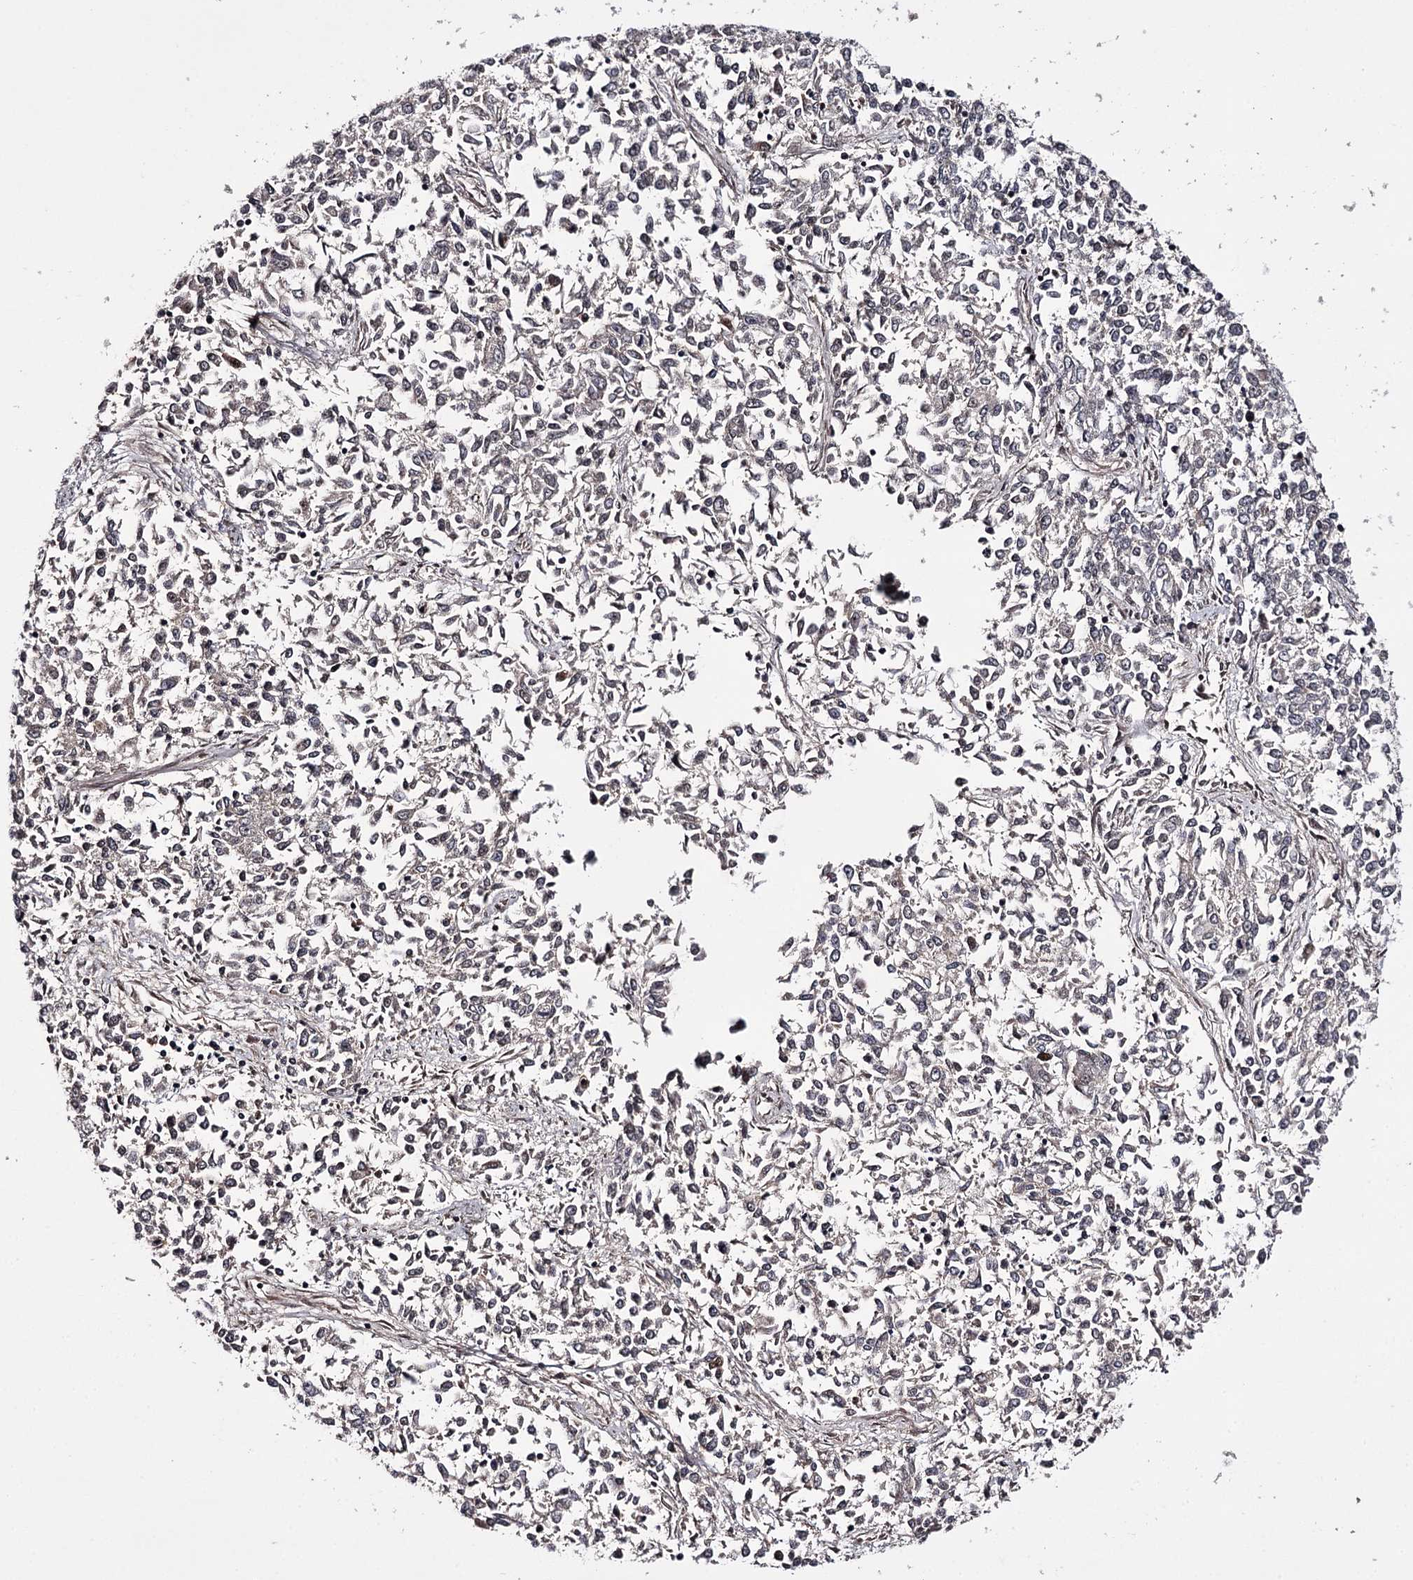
{"staining": {"intensity": "moderate", "quantity": "25%-75%", "location": "nuclear"}, "tissue": "endometrial cancer", "cell_type": "Tumor cells", "image_type": "cancer", "snomed": [{"axis": "morphology", "description": "Adenocarcinoma, NOS"}, {"axis": "topography", "description": "Endometrium"}], "caption": "This photomicrograph shows endometrial cancer (adenocarcinoma) stained with immunohistochemistry (IHC) to label a protein in brown. The nuclear of tumor cells show moderate positivity for the protein. Nuclei are counter-stained blue.", "gene": "TTC33", "patient": {"sex": "female", "age": 50}}